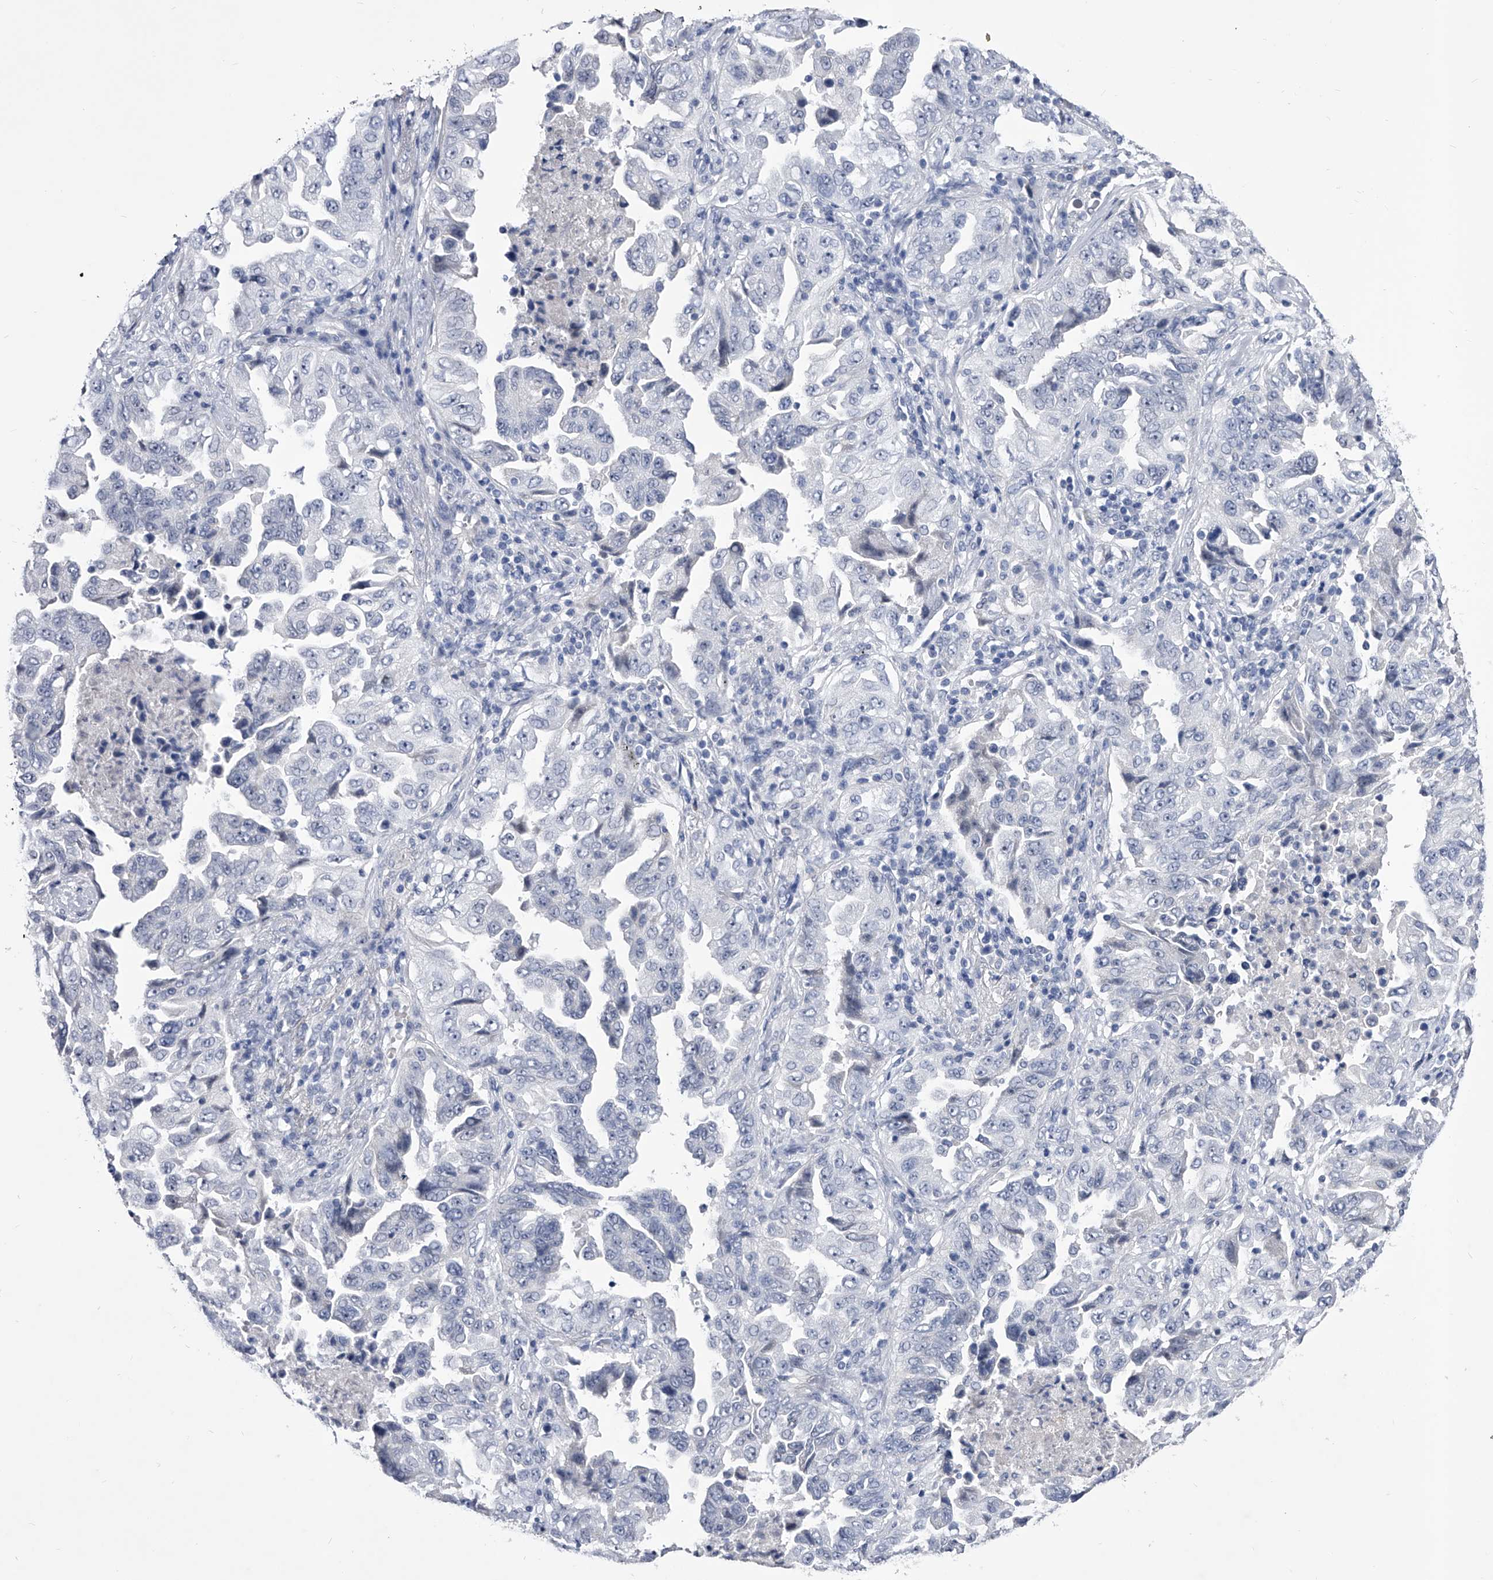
{"staining": {"intensity": "negative", "quantity": "none", "location": "none"}, "tissue": "lung cancer", "cell_type": "Tumor cells", "image_type": "cancer", "snomed": [{"axis": "morphology", "description": "Adenocarcinoma, NOS"}, {"axis": "topography", "description": "Lung"}], "caption": "There is no significant expression in tumor cells of adenocarcinoma (lung).", "gene": "CRISP2", "patient": {"sex": "female", "age": 51}}